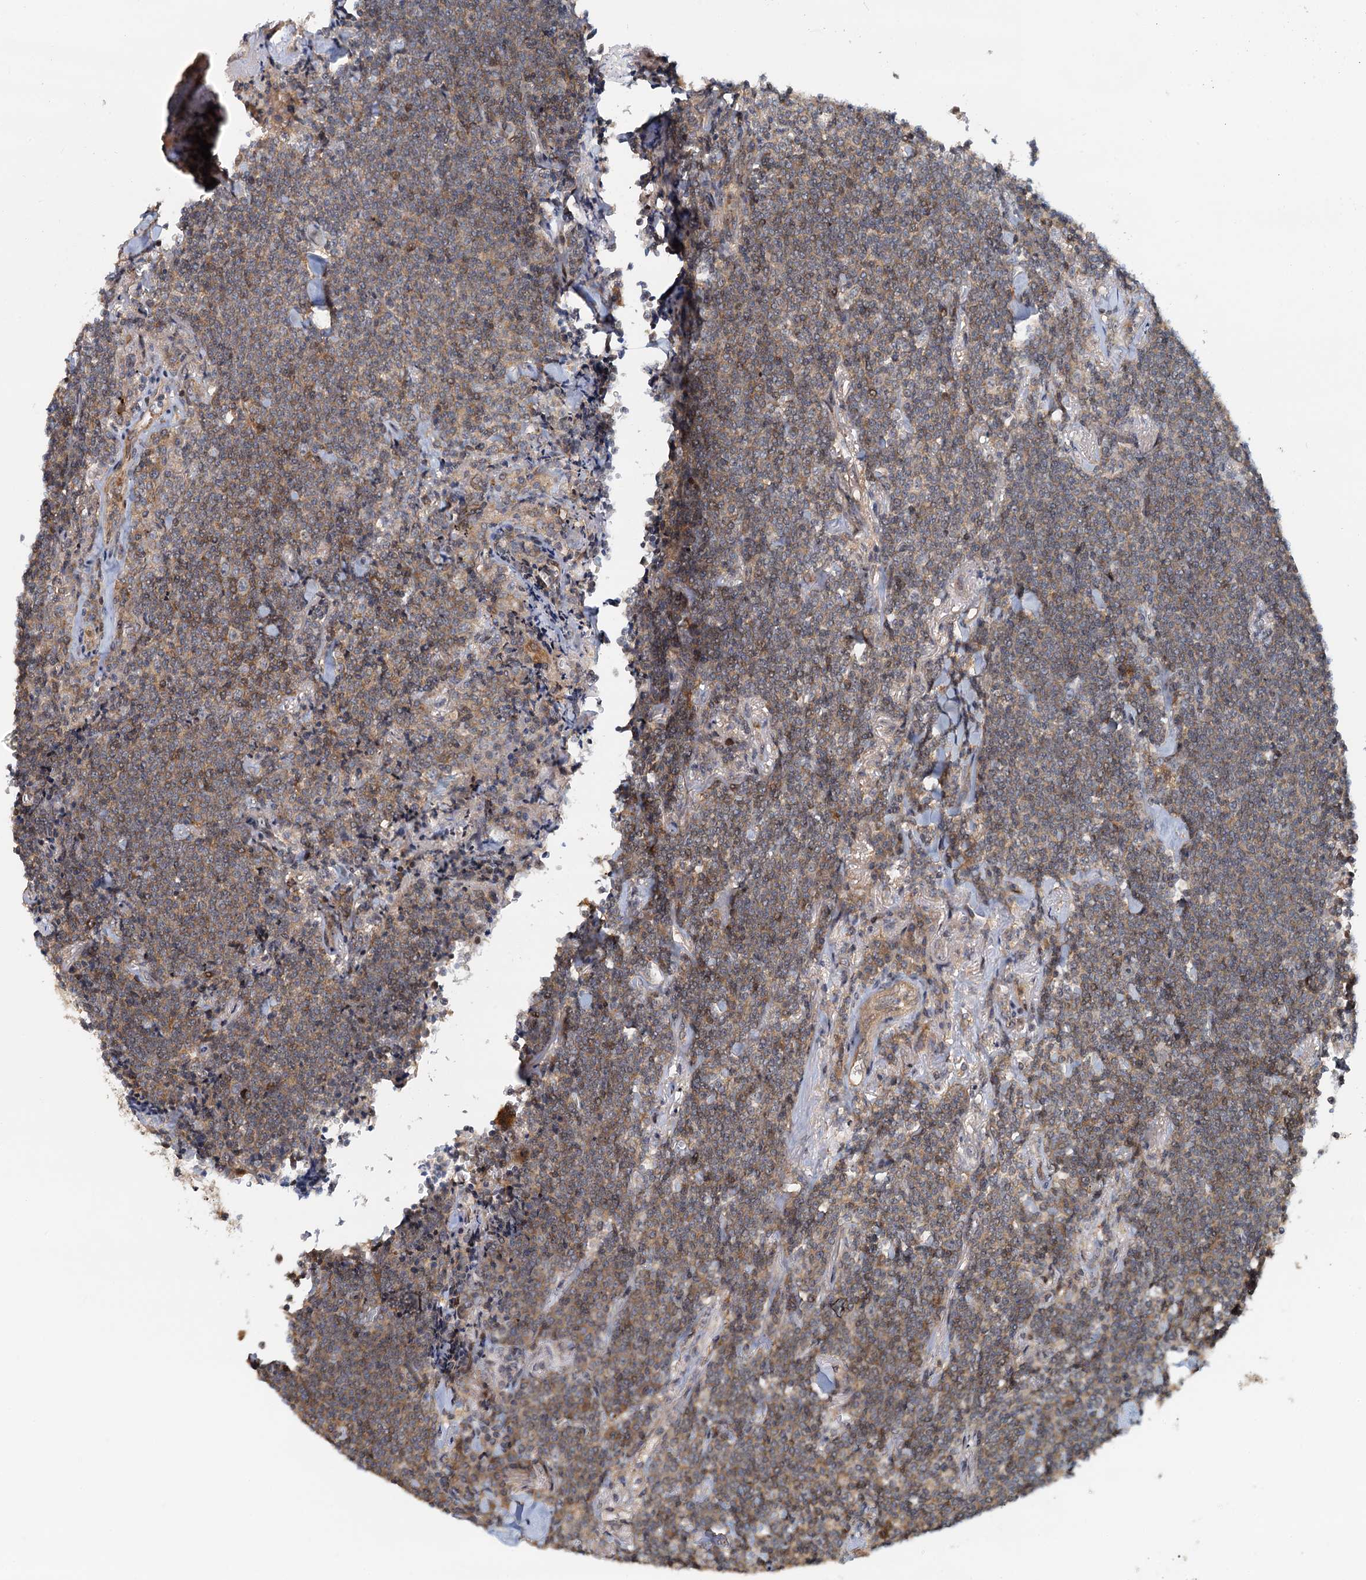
{"staining": {"intensity": "weak", "quantity": ">75%", "location": "cytoplasmic/membranous"}, "tissue": "lymphoma", "cell_type": "Tumor cells", "image_type": "cancer", "snomed": [{"axis": "morphology", "description": "Malignant lymphoma, non-Hodgkin's type, Low grade"}, {"axis": "topography", "description": "Lung"}], "caption": "Immunohistochemistry (DAB (3,3'-diaminobenzidine)) staining of lymphoma displays weak cytoplasmic/membranous protein expression in about >75% of tumor cells.", "gene": "TOLLIP", "patient": {"sex": "female", "age": 71}}